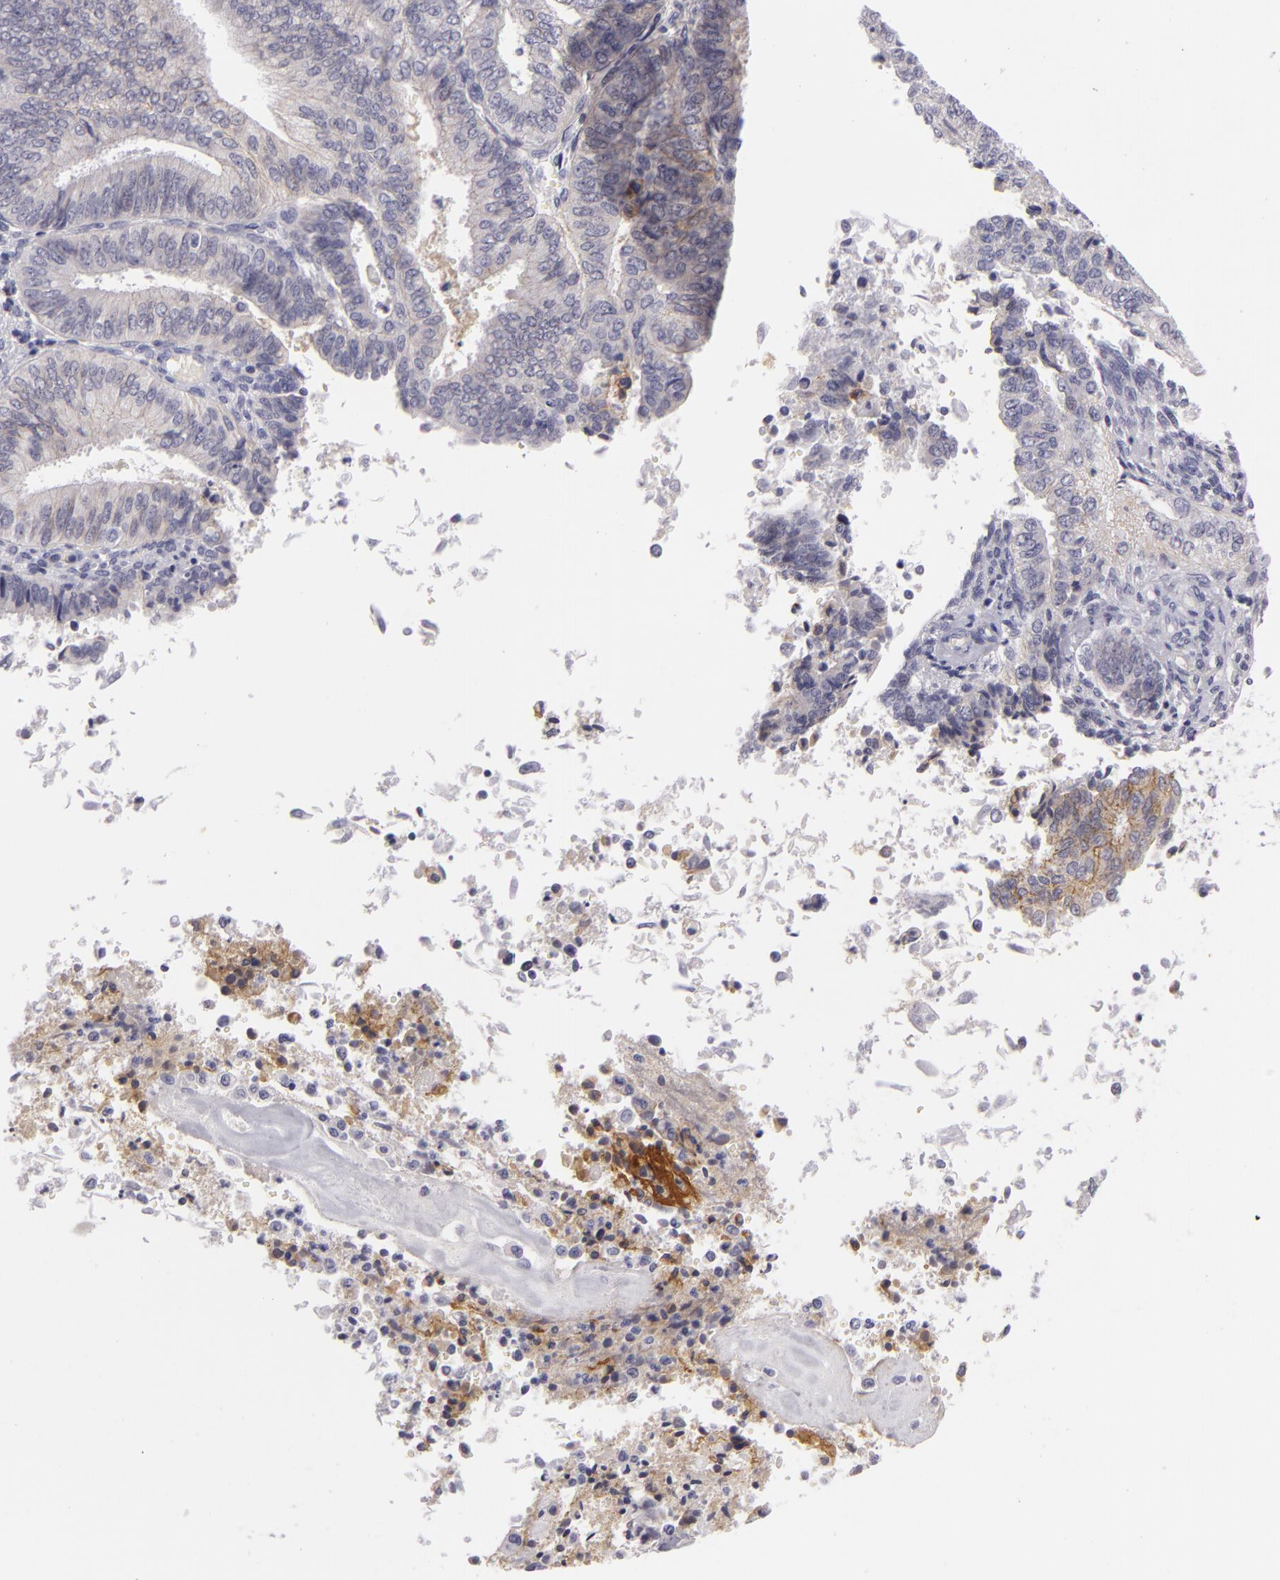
{"staining": {"intensity": "negative", "quantity": "none", "location": "none"}, "tissue": "endometrial cancer", "cell_type": "Tumor cells", "image_type": "cancer", "snomed": [{"axis": "morphology", "description": "Adenocarcinoma, NOS"}, {"axis": "topography", "description": "Endometrium"}], "caption": "Immunohistochemistry (IHC) of human endometrial adenocarcinoma shows no expression in tumor cells.", "gene": "CTNNB1", "patient": {"sex": "female", "age": 55}}